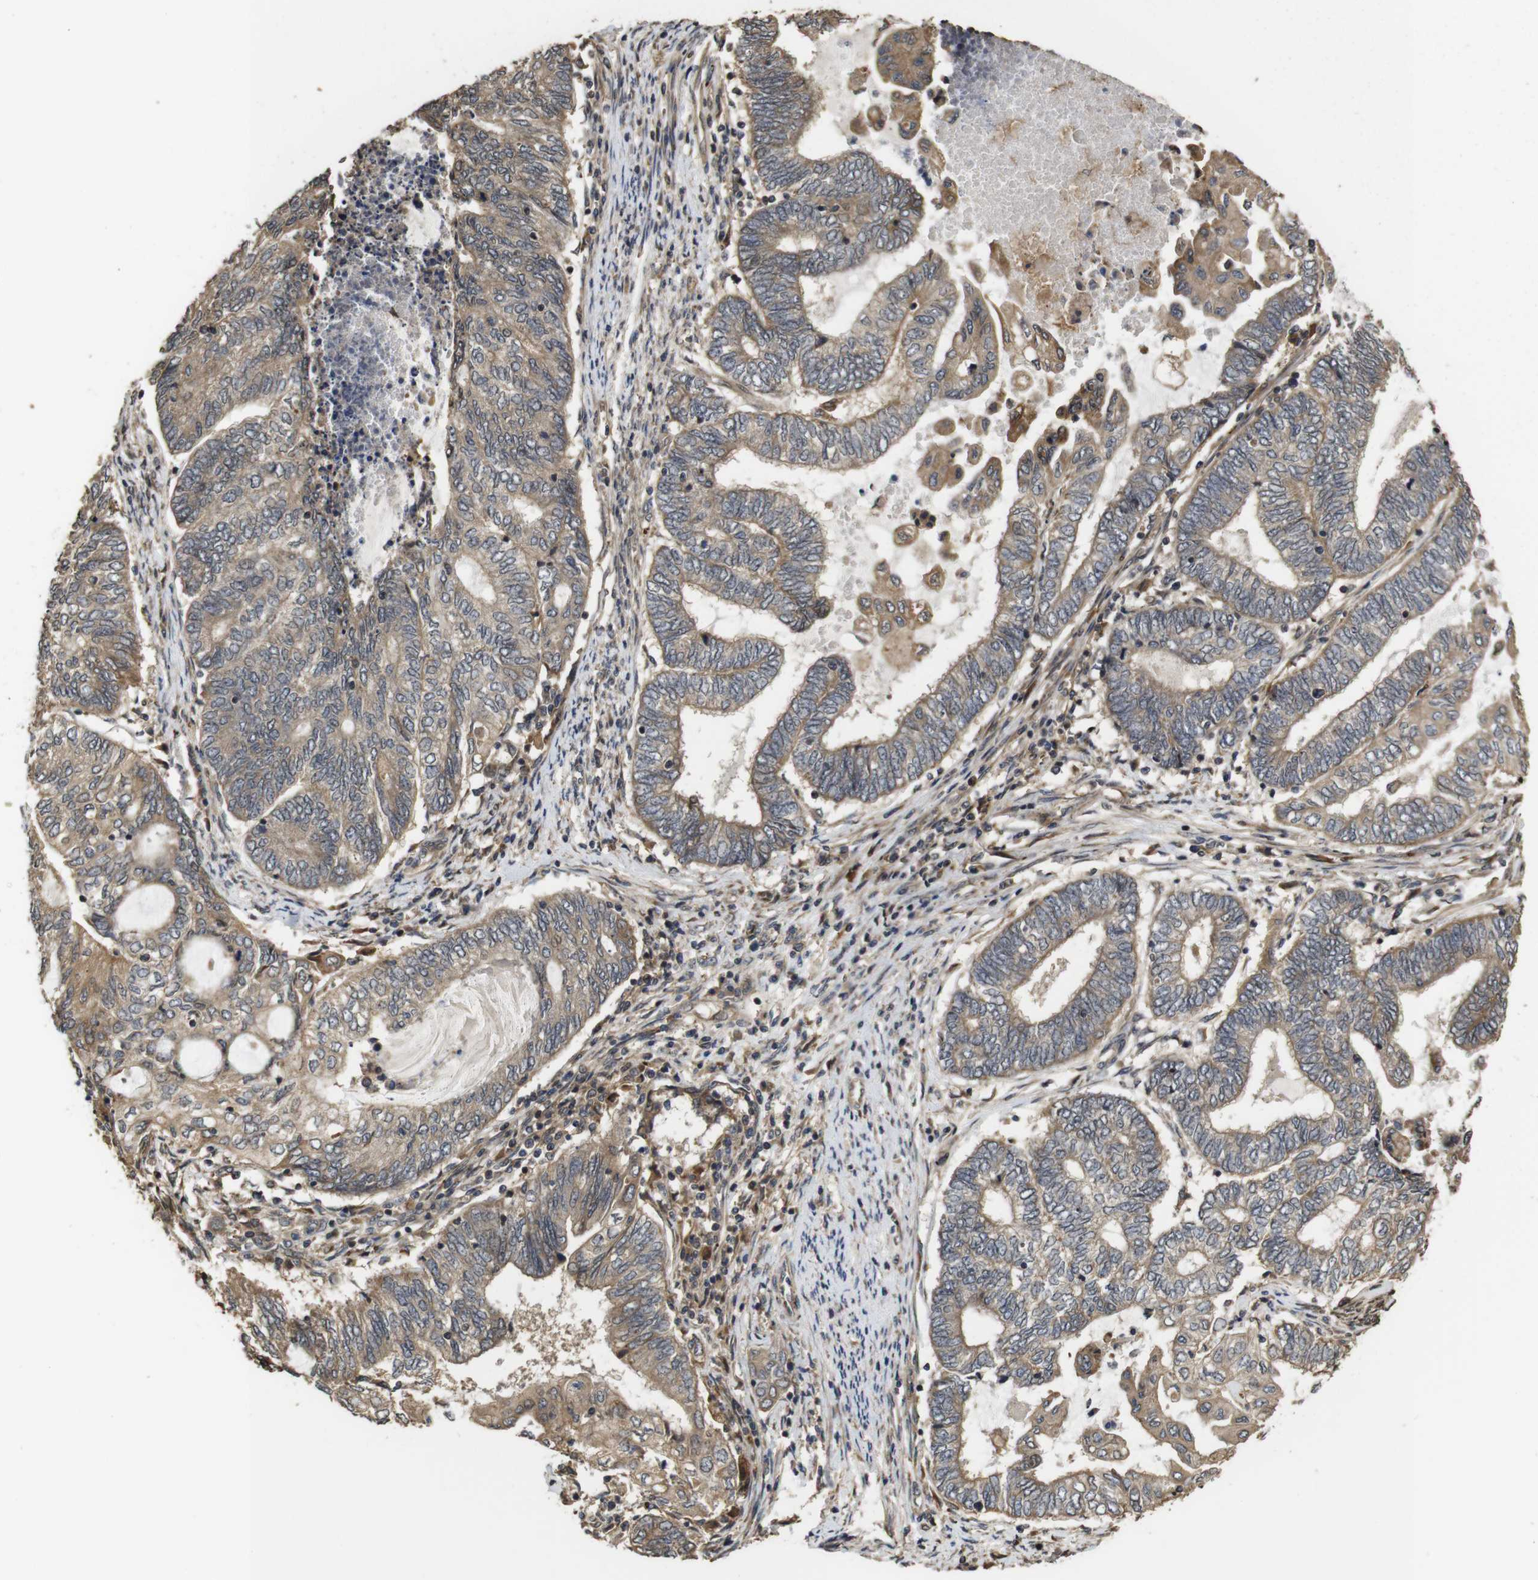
{"staining": {"intensity": "weak", "quantity": ">75%", "location": "cytoplasmic/membranous"}, "tissue": "endometrial cancer", "cell_type": "Tumor cells", "image_type": "cancer", "snomed": [{"axis": "morphology", "description": "Adenocarcinoma, NOS"}, {"axis": "topography", "description": "Uterus"}, {"axis": "topography", "description": "Endometrium"}], "caption": "Immunohistochemical staining of human adenocarcinoma (endometrial) demonstrates low levels of weak cytoplasmic/membranous protein positivity in approximately >75% of tumor cells.", "gene": "PTPN14", "patient": {"sex": "female", "age": 70}}